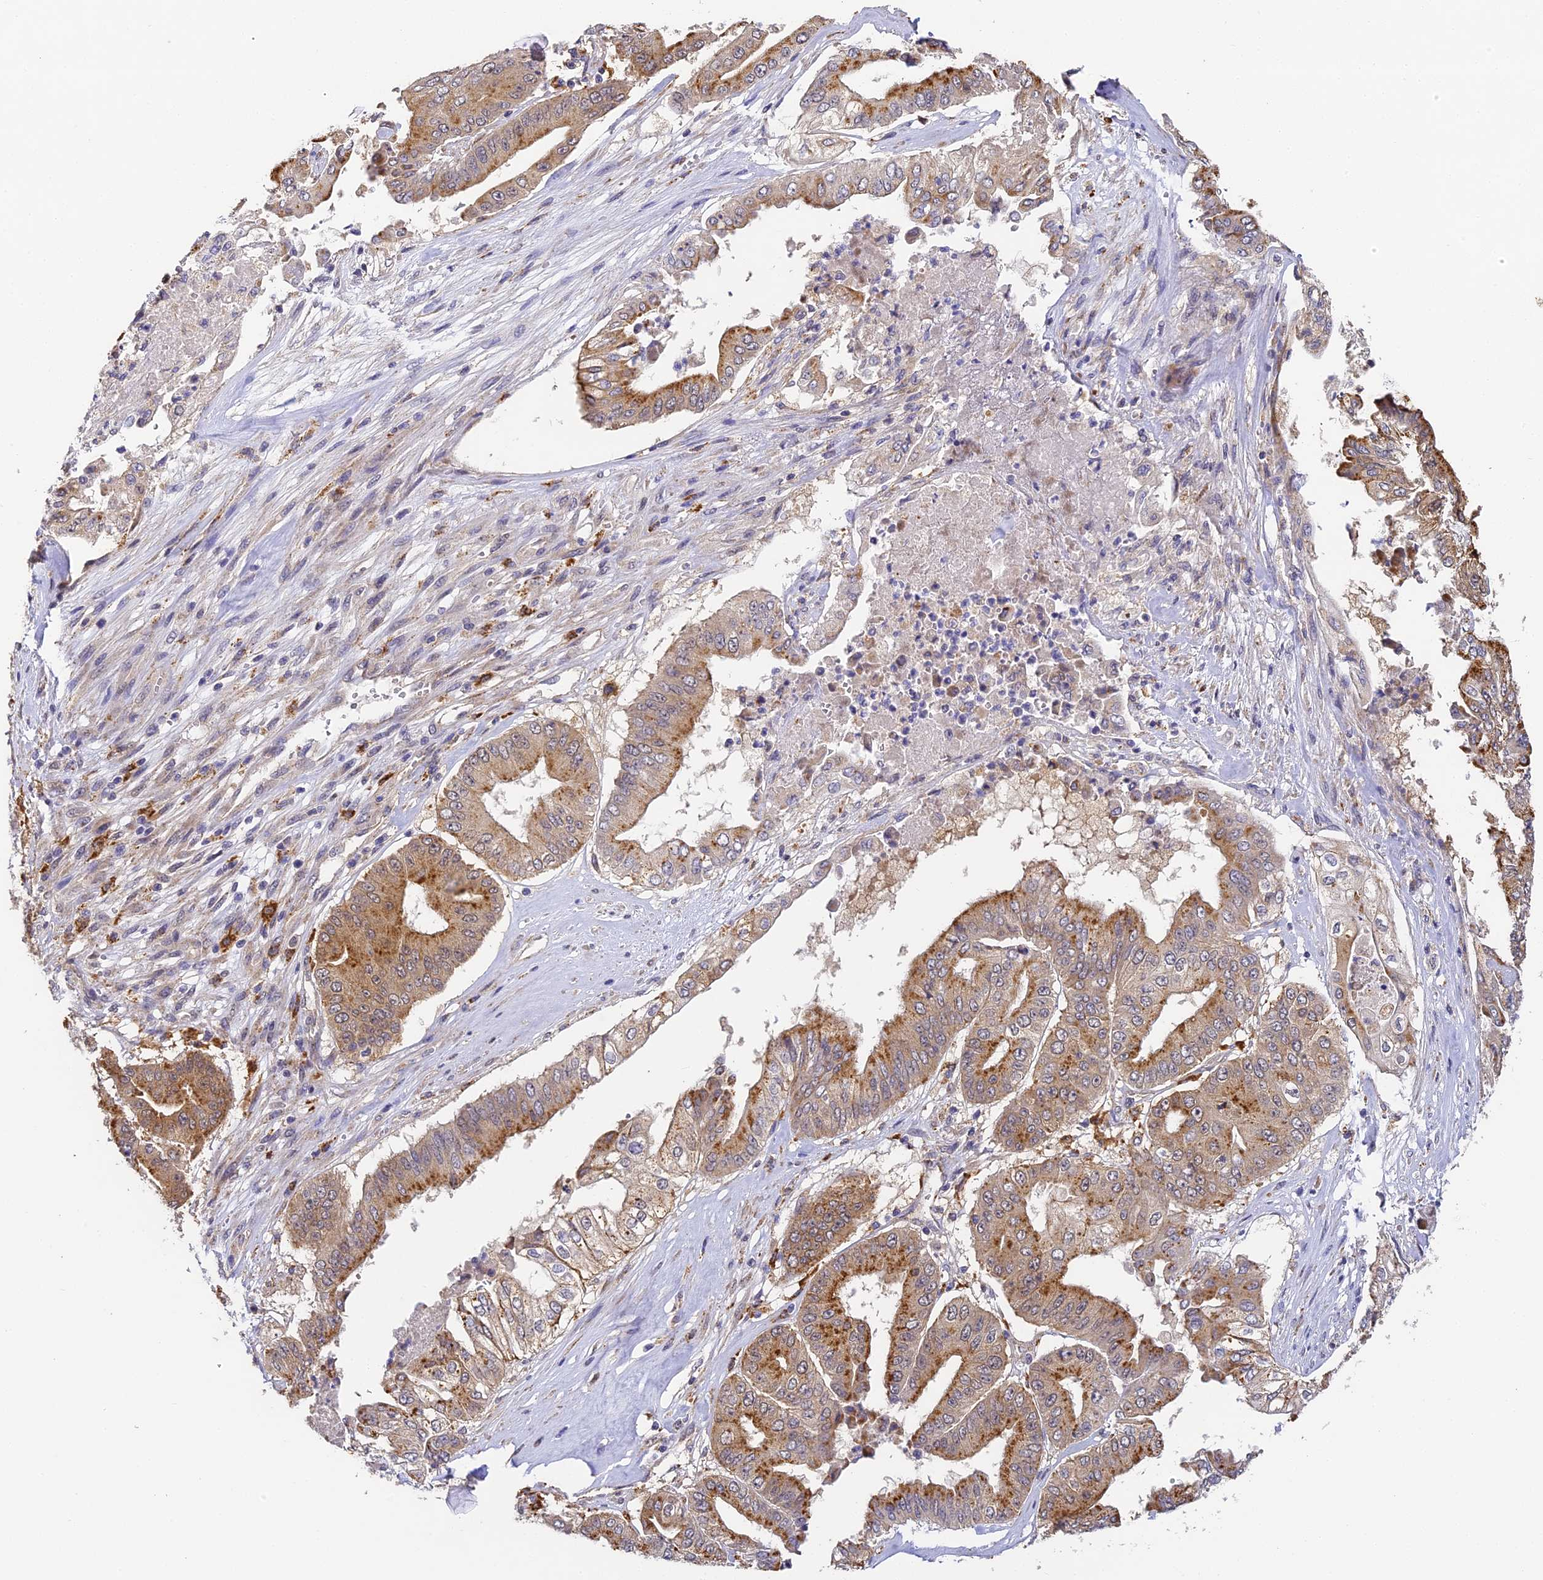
{"staining": {"intensity": "strong", "quantity": ">75%", "location": "cytoplasmic/membranous"}, "tissue": "pancreatic cancer", "cell_type": "Tumor cells", "image_type": "cancer", "snomed": [{"axis": "morphology", "description": "Adenocarcinoma, NOS"}, {"axis": "topography", "description": "Pancreas"}], "caption": "DAB immunohistochemical staining of pancreatic cancer reveals strong cytoplasmic/membranous protein staining in about >75% of tumor cells.", "gene": "YAE1", "patient": {"sex": "female", "age": 77}}